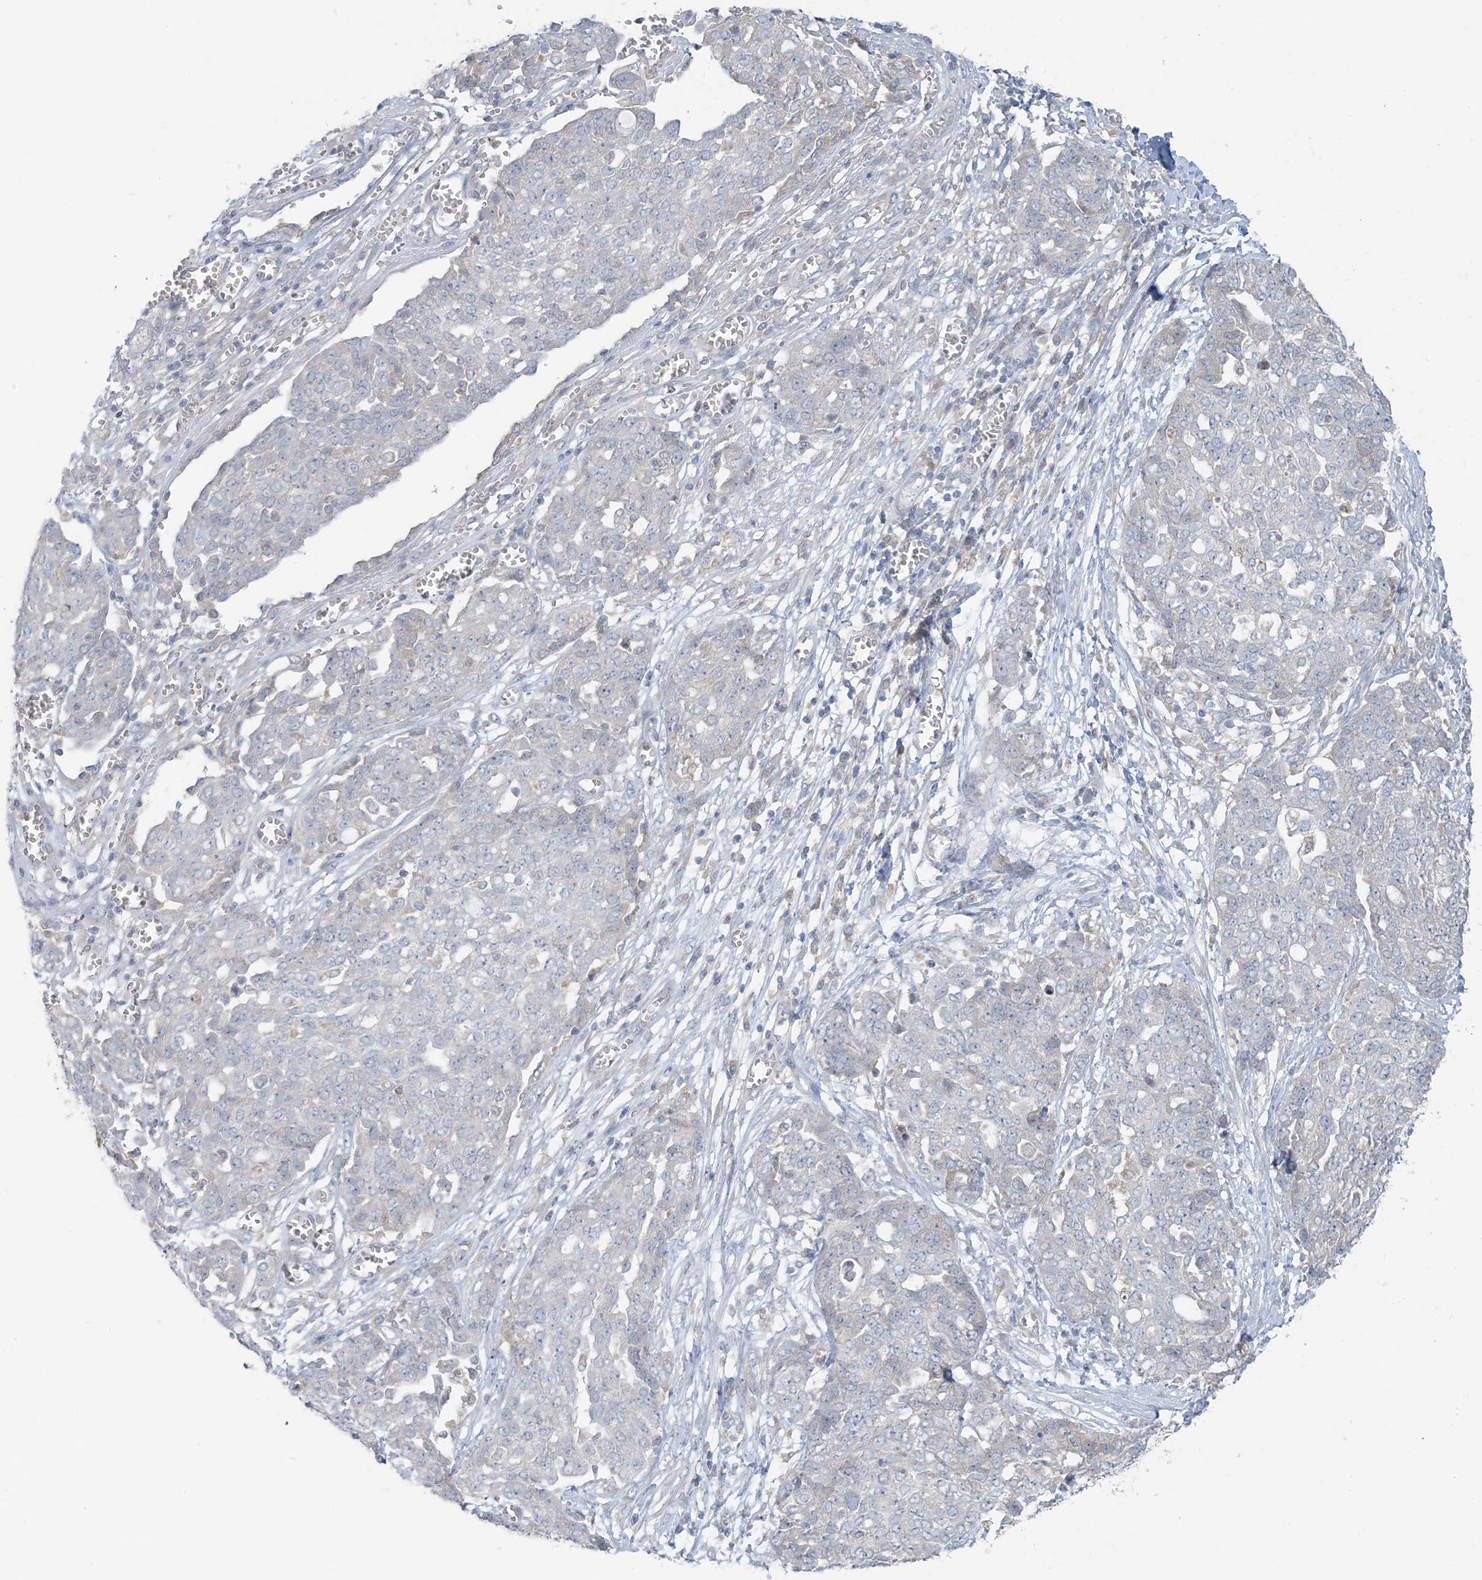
{"staining": {"intensity": "negative", "quantity": "none", "location": "none"}, "tissue": "ovarian cancer", "cell_type": "Tumor cells", "image_type": "cancer", "snomed": [{"axis": "morphology", "description": "Cystadenocarcinoma, serous, NOS"}, {"axis": "topography", "description": "Soft tissue"}, {"axis": "topography", "description": "Ovary"}], "caption": "Immunohistochemical staining of human serous cystadenocarcinoma (ovarian) reveals no significant expression in tumor cells. (IHC, brightfield microscopy, high magnification).", "gene": "EEFSEC", "patient": {"sex": "female", "age": 57}}